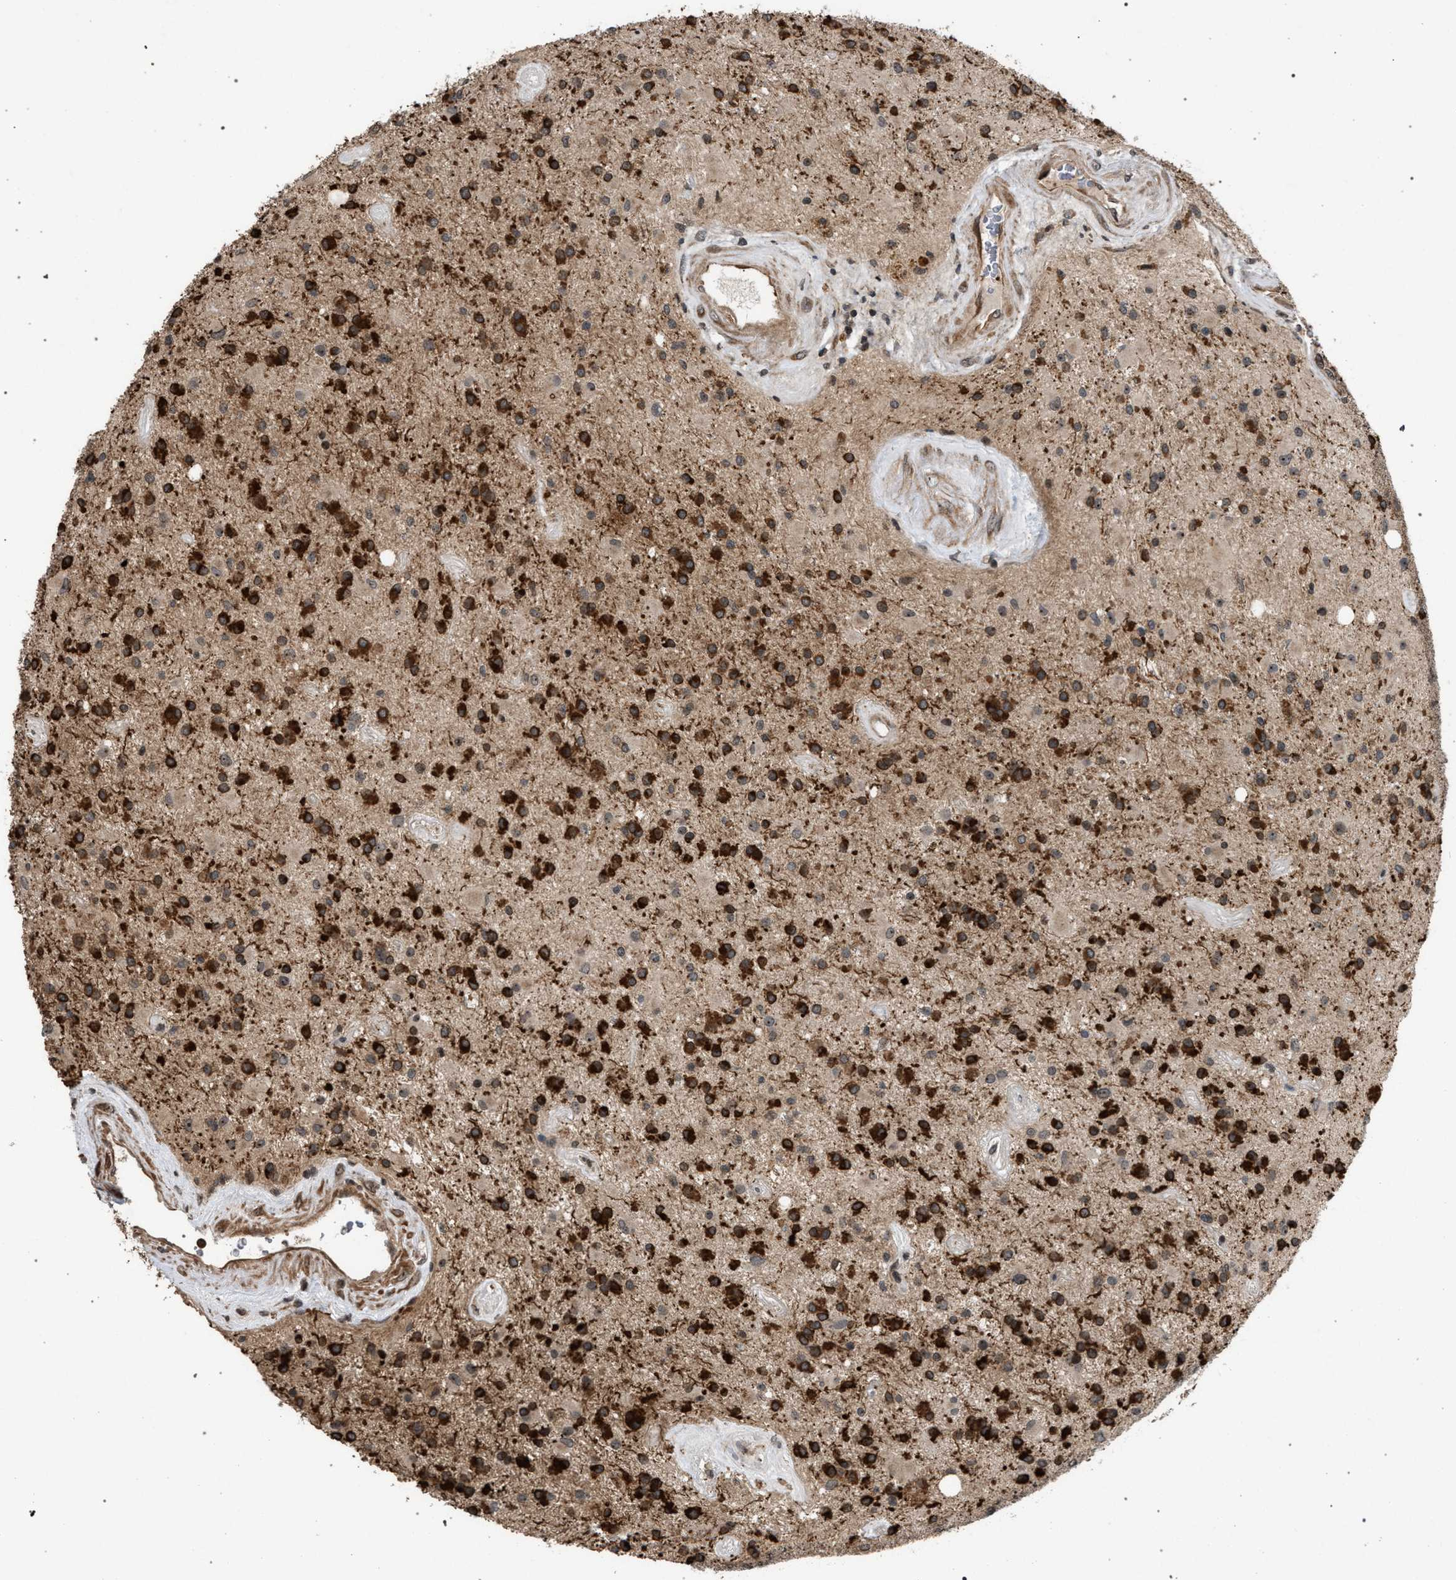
{"staining": {"intensity": "strong", "quantity": "25%-75%", "location": "cytoplasmic/membranous"}, "tissue": "glioma", "cell_type": "Tumor cells", "image_type": "cancer", "snomed": [{"axis": "morphology", "description": "Glioma, malignant, Low grade"}, {"axis": "topography", "description": "Brain"}], "caption": "About 25%-75% of tumor cells in human glioma exhibit strong cytoplasmic/membranous protein staining as visualized by brown immunohistochemical staining.", "gene": "IRAK4", "patient": {"sex": "male", "age": 58}}